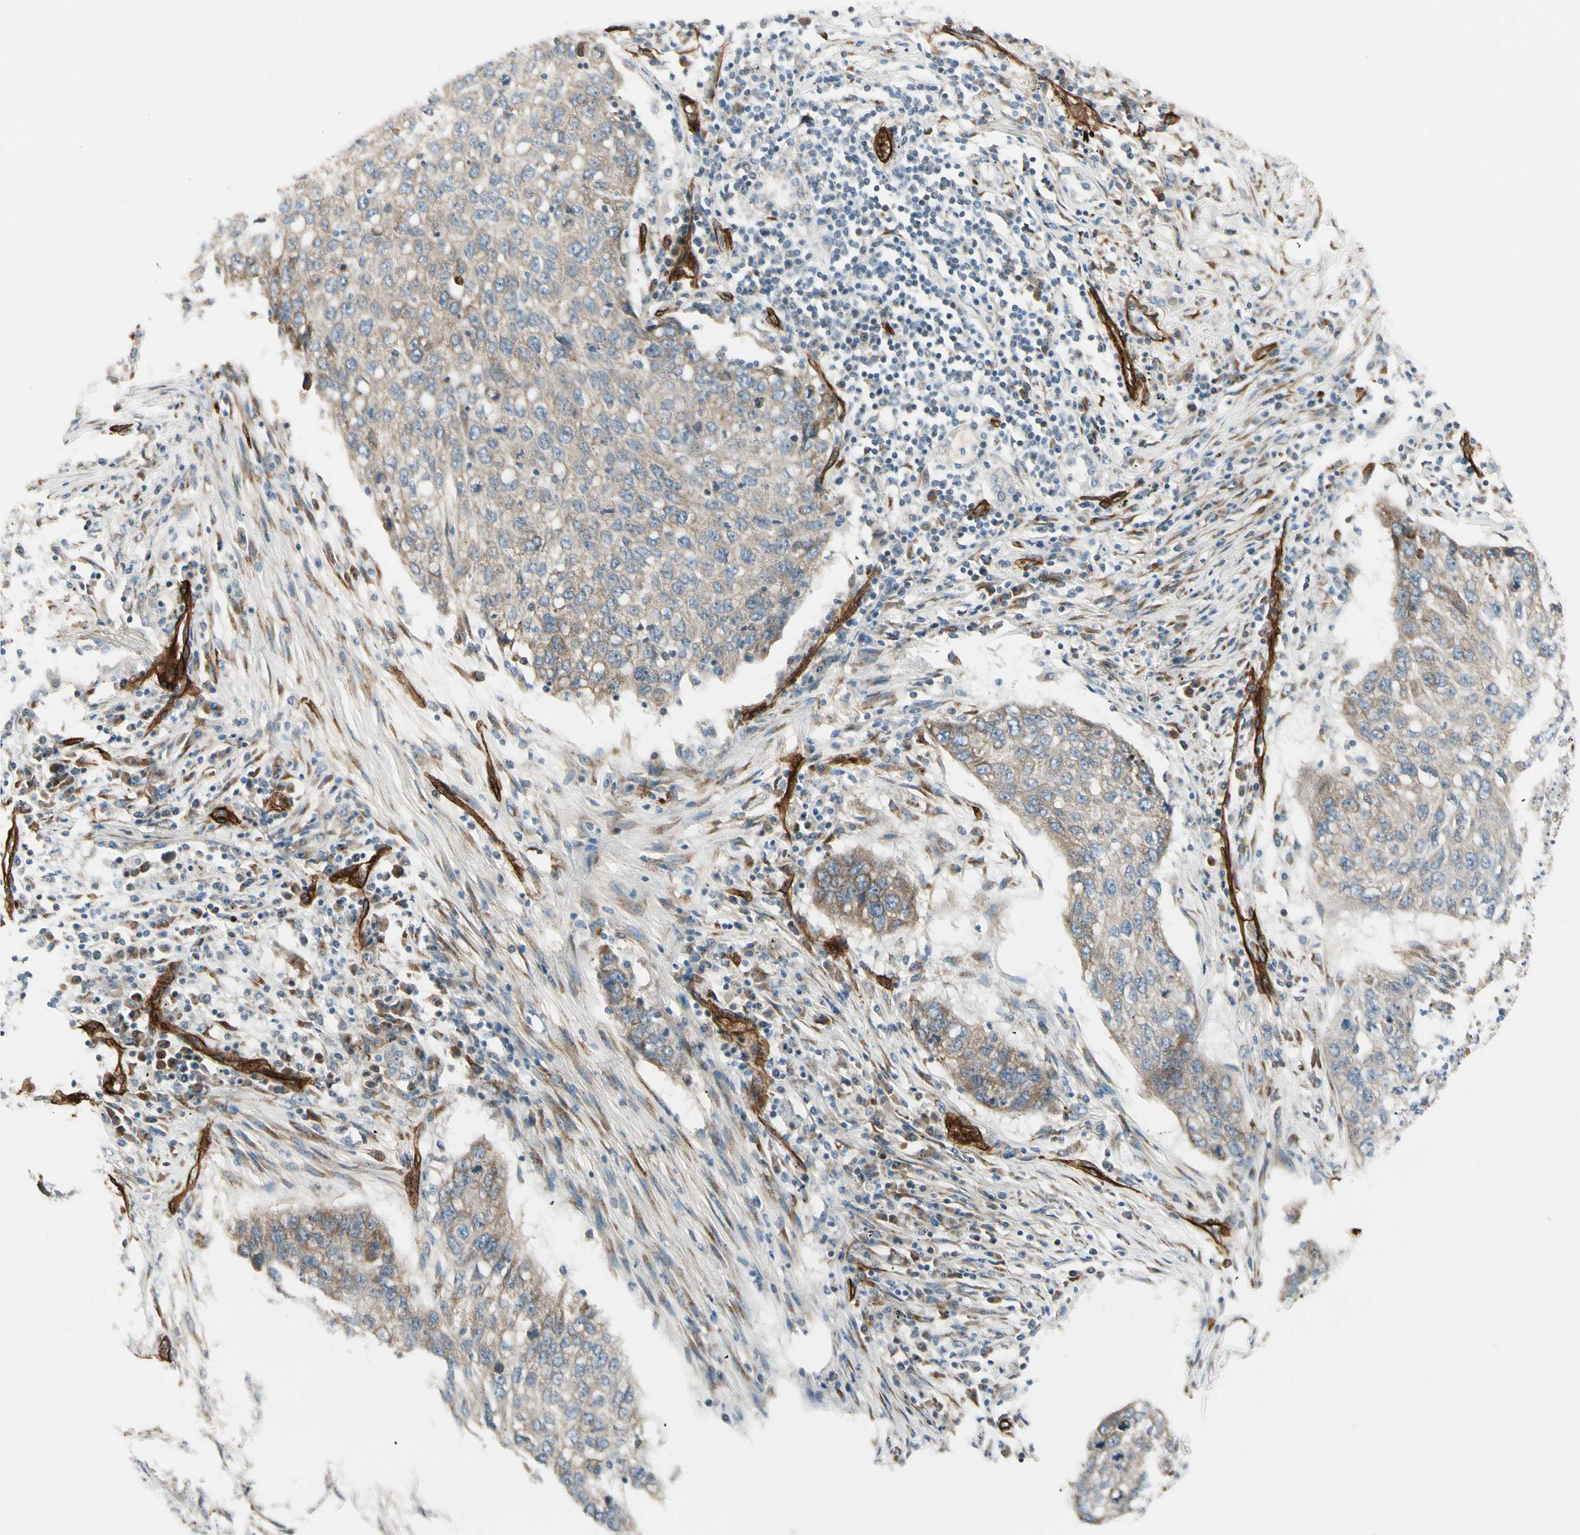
{"staining": {"intensity": "weak", "quantity": ">75%", "location": "cytoplasmic/membranous"}, "tissue": "lung cancer", "cell_type": "Tumor cells", "image_type": "cancer", "snomed": [{"axis": "morphology", "description": "Squamous cell carcinoma, NOS"}, {"axis": "topography", "description": "Lung"}], "caption": "Immunohistochemical staining of human lung cancer (squamous cell carcinoma) exhibits low levels of weak cytoplasmic/membranous expression in about >75% of tumor cells.", "gene": "MCAM", "patient": {"sex": "female", "age": 63}}